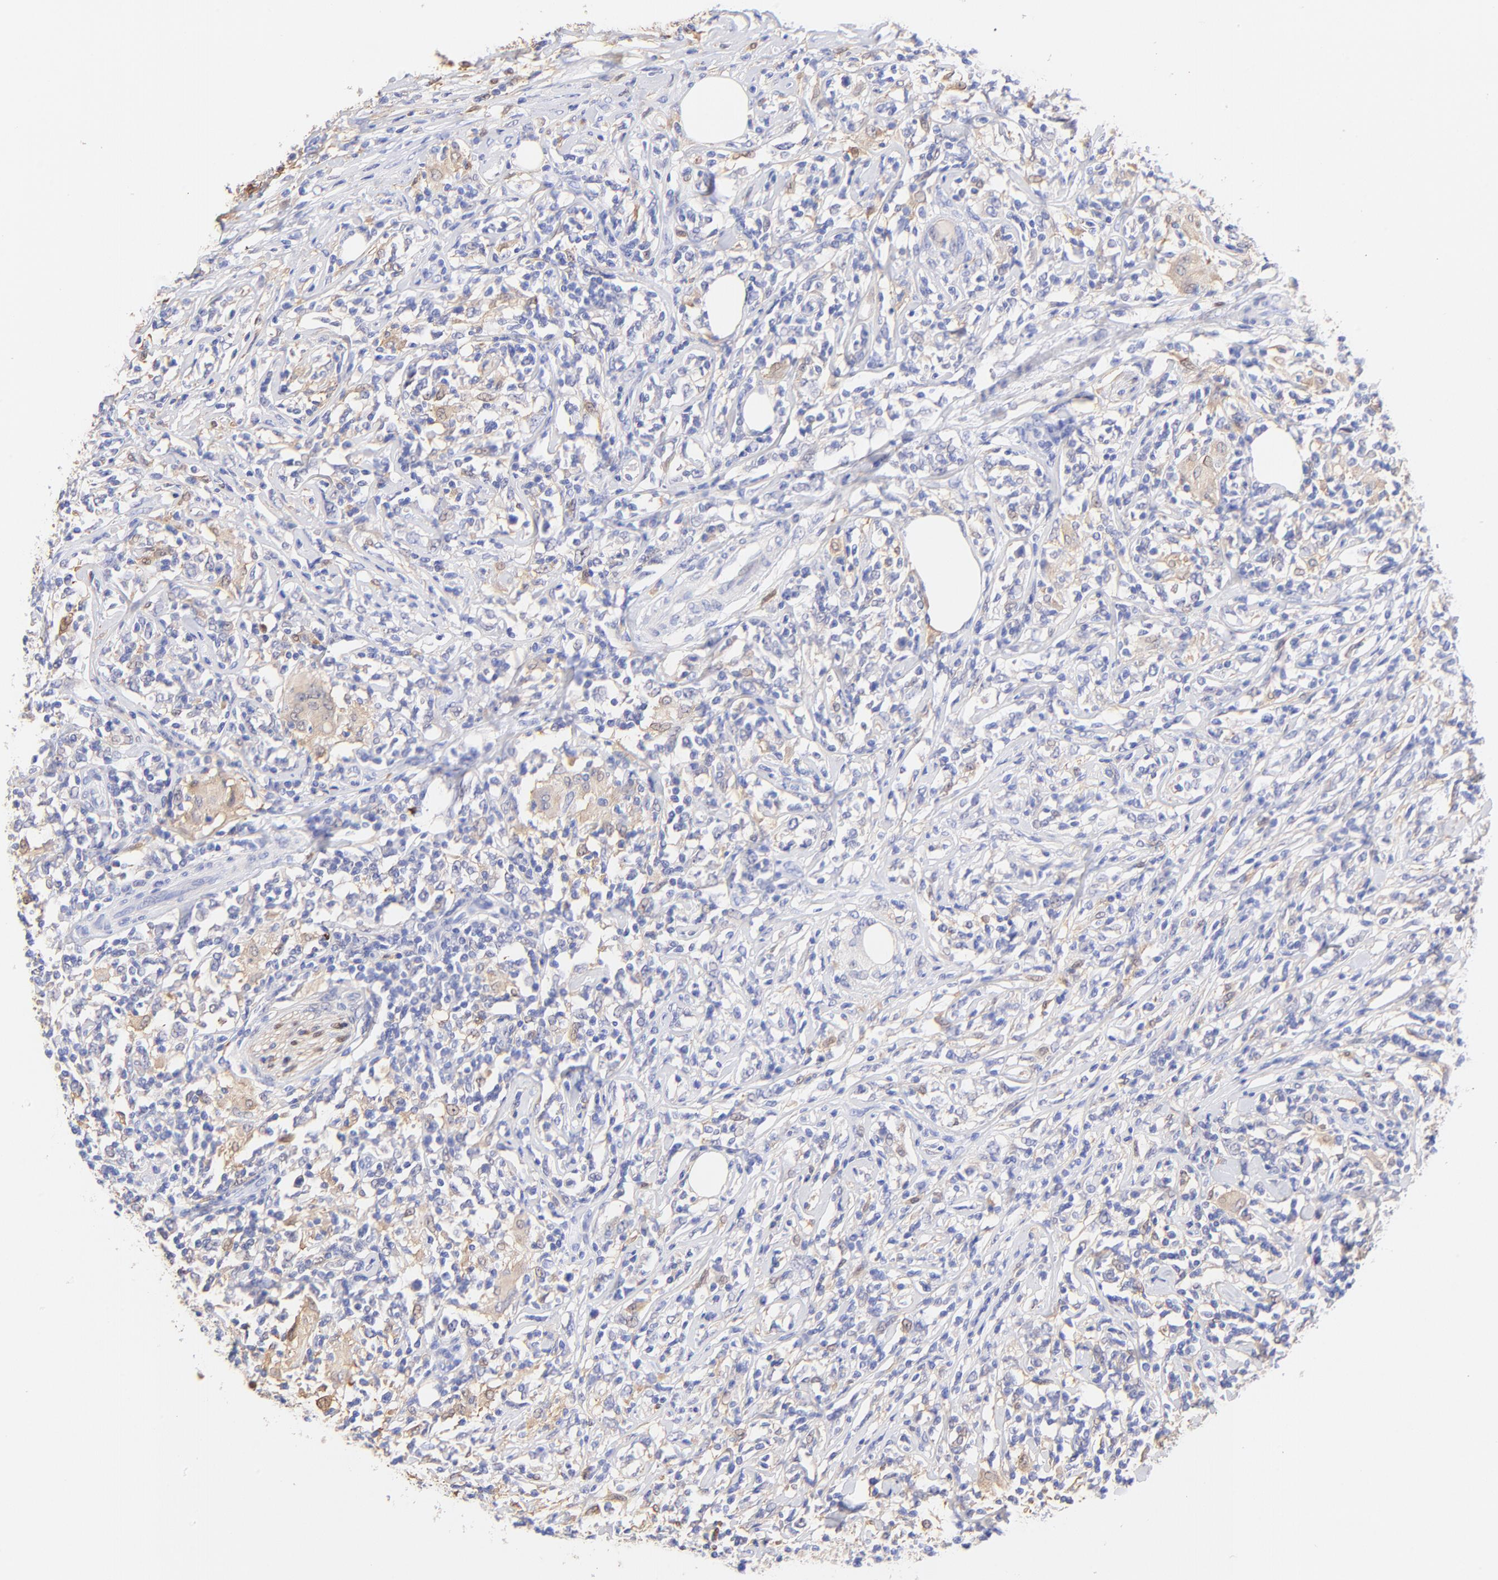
{"staining": {"intensity": "weak", "quantity": "<25%", "location": "cytoplasmic/membranous"}, "tissue": "lymphoma", "cell_type": "Tumor cells", "image_type": "cancer", "snomed": [{"axis": "morphology", "description": "Malignant lymphoma, non-Hodgkin's type, High grade"}, {"axis": "topography", "description": "Lymph node"}], "caption": "Tumor cells are negative for brown protein staining in lymphoma.", "gene": "ALDH1A1", "patient": {"sex": "female", "age": 84}}